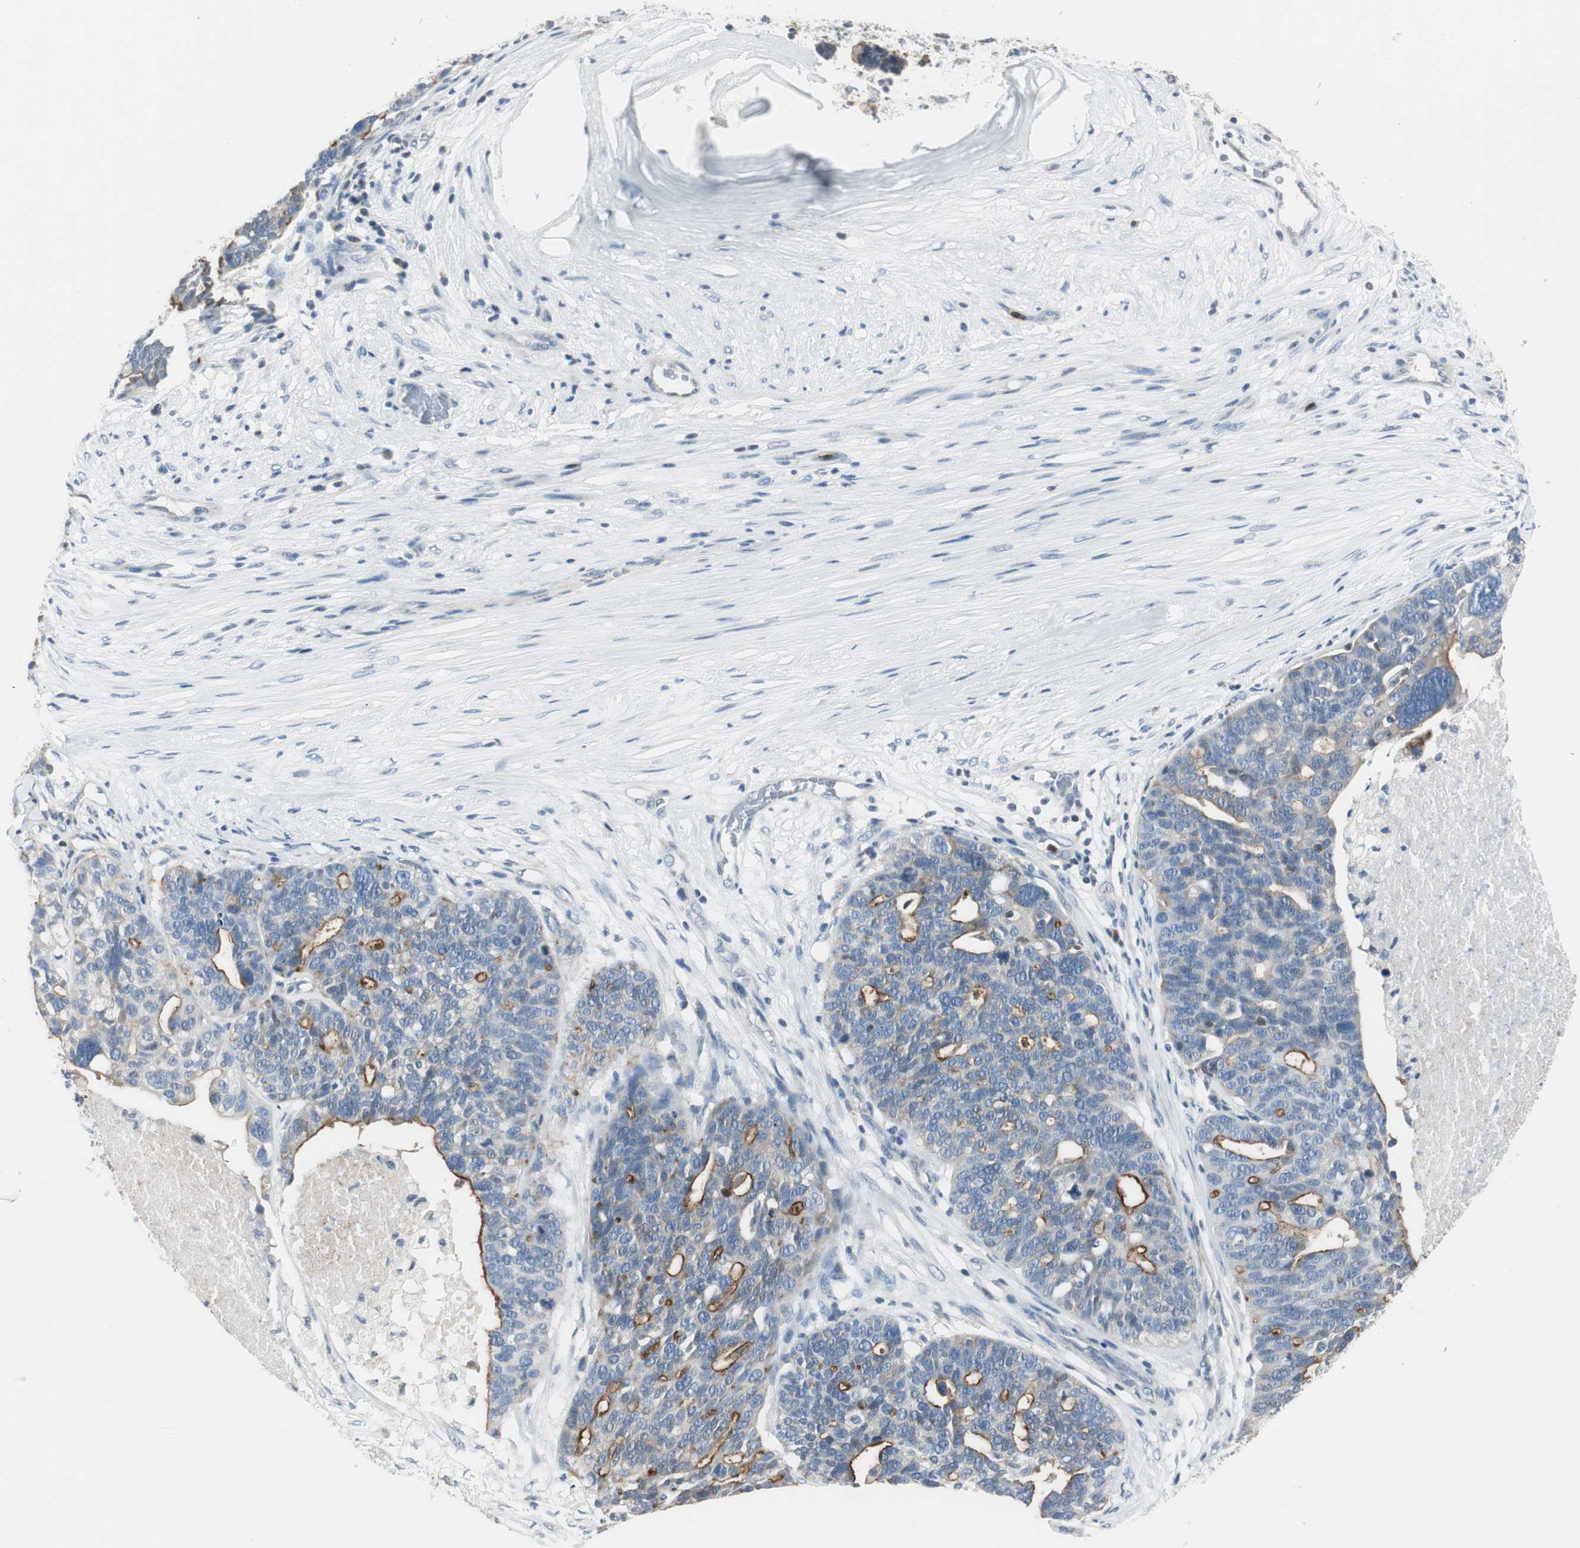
{"staining": {"intensity": "moderate", "quantity": "25%-75%", "location": "cytoplasmic/membranous"}, "tissue": "ovarian cancer", "cell_type": "Tumor cells", "image_type": "cancer", "snomed": [{"axis": "morphology", "description": "Cystadenocarcinoma, serous, NOS"}, {"axis": "topography", "description": "Ovary"}], "caption": "An image showing moderate cytoplasmic/membranous staining in about 25%-75% of tumor cells in serous cystadenocarcinoma (ovarian), as visualized by brown immunohistochemical staining.", "gene": "SLC9A3R1", "patient": {"sex": "female", "age": 59}}